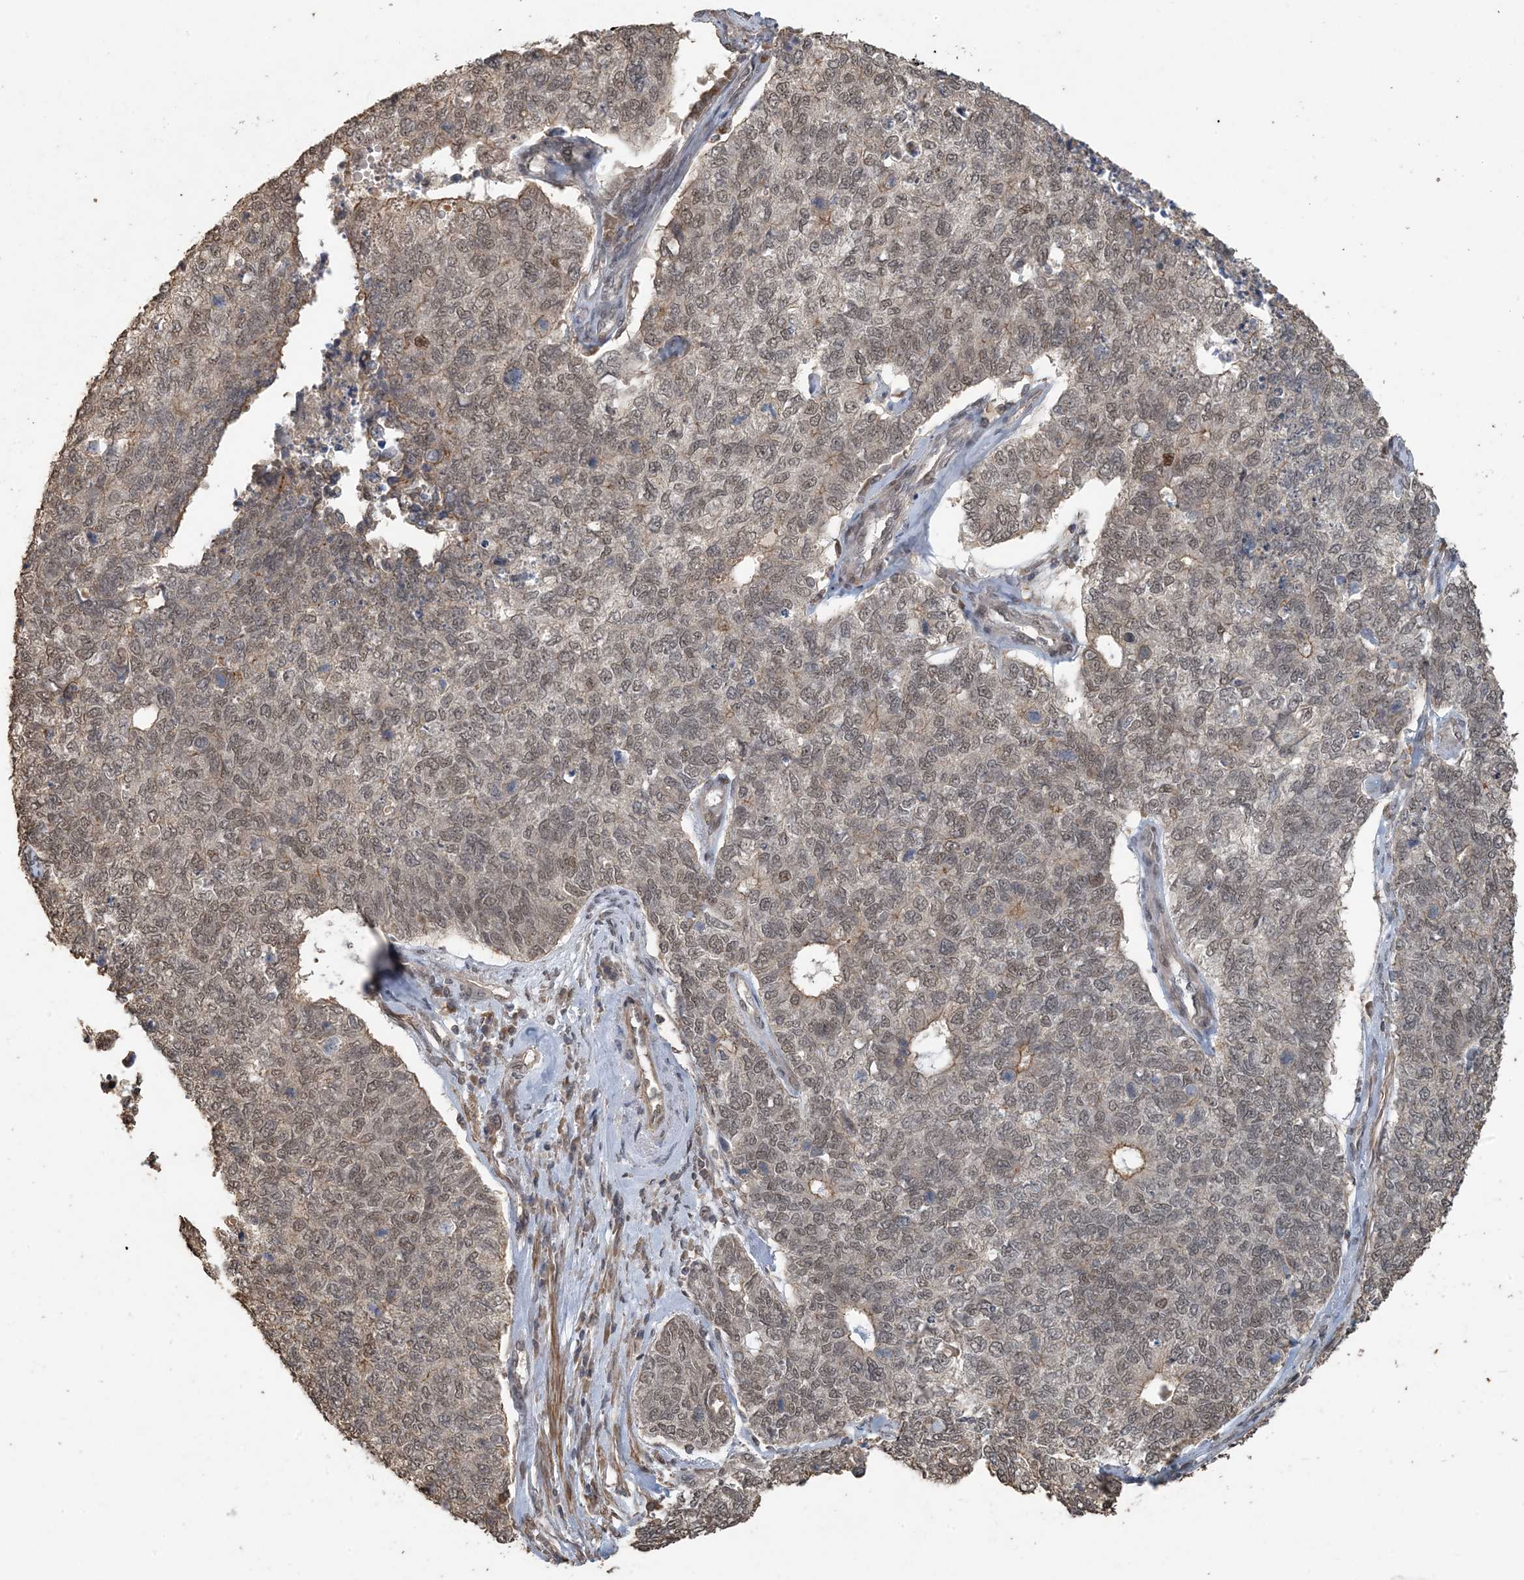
{"staining": {"intensity": "weak", "quantity": ">75%", "location": "nuclear"}, "tissue": "cervical cancer", "cell_type": "Tumor cells", "image_type": "cancer", "snomed": [{"axis": "morphology", "description": "Squamous cell carcinoma, NOS"}, {"axis": "topography", "description": "Cervix"}], "caption": "This micrograph exhibits IHC staining of human cervical squamous cell carcinoma, with low weak nuclear positivity in about >75% of tumor cells.", "gene": "ZC3H12A", "patient": {"sex": "female", "age": 63}}